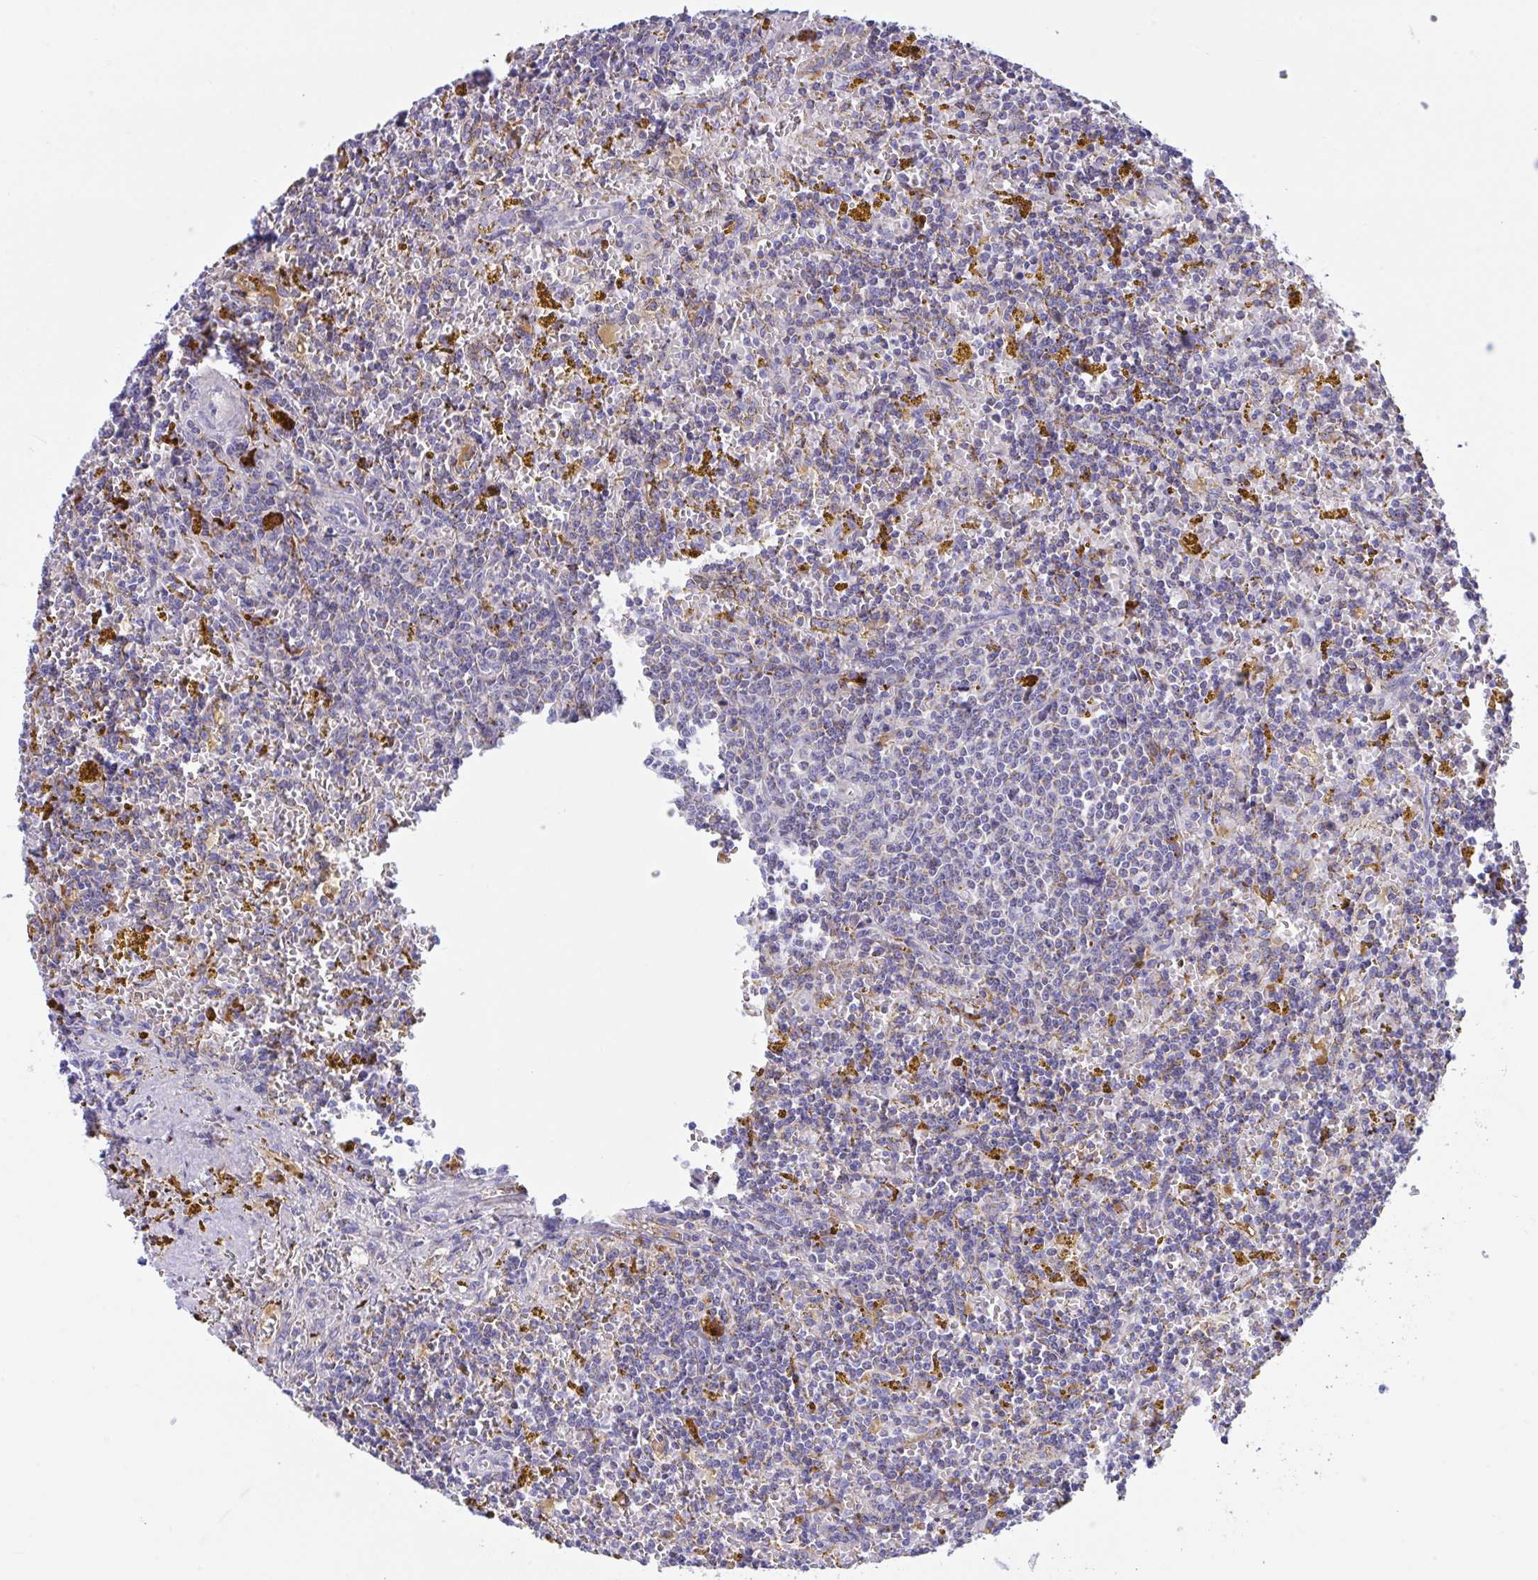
{"staining": {"intensity": "negative", "quantity": "none", "location": "none"}, "tissue": "lymphoma", "cell_type": "Tumor cells", "image_type": "cancer", "snomed": [{"axis": "morphology", "description": "Malignant lymphoma, non-Hodgkin's type, Low grade"}, {"axis": "topography", "description": "Spleen"}, {"axis": "topography", "description": "Lymph node"}], "caption": "The micrograph demonstrates no staining of tumor cells in lymphoma.", "gene": "DTX3", "patient": {"sex": "female", "age": 66}}